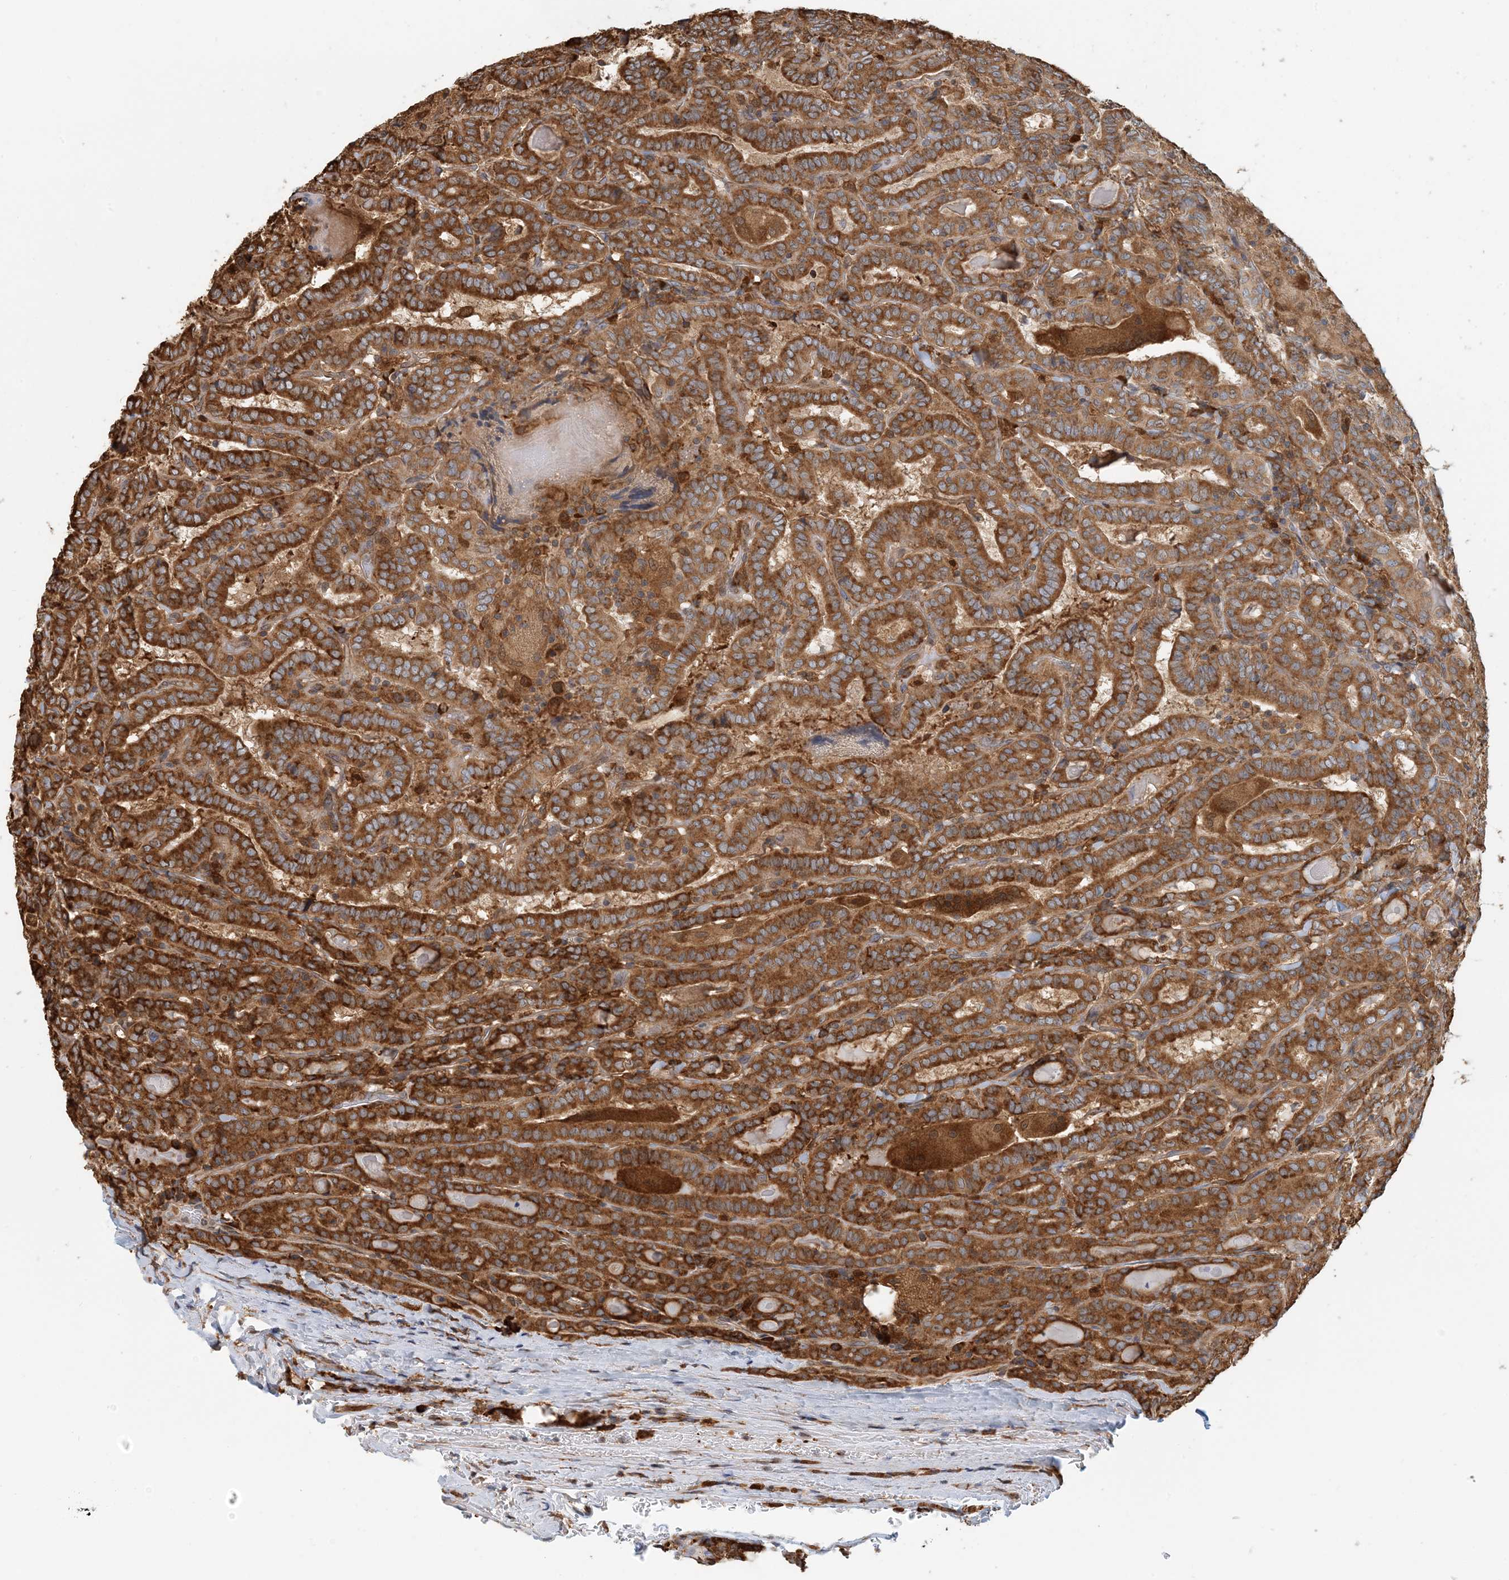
{"staining": {"intensity": "strong", "quantity": ">75%", "location": "cytoplasmic/membranous"}, "tissue": "thyroid cancer", "cell_type": "Tumor cells", "image_type": "cancer", "snomed": [{"axis": "morphology", "description": "Papillary adenocarcinoma, NOS"}, {"axis": "topography", "description": "Thyroid gland"}], "caption": "This photomicrograph reveals immunohistochemistry (IHC) staining of human thyroid cancer (papillary adenocarcinoma), with high strong cytoplasmic/membranous expression in about >75% of tumor cells.", "gene": "HNMT", "patient": {"sex": "female", "age": 72}}